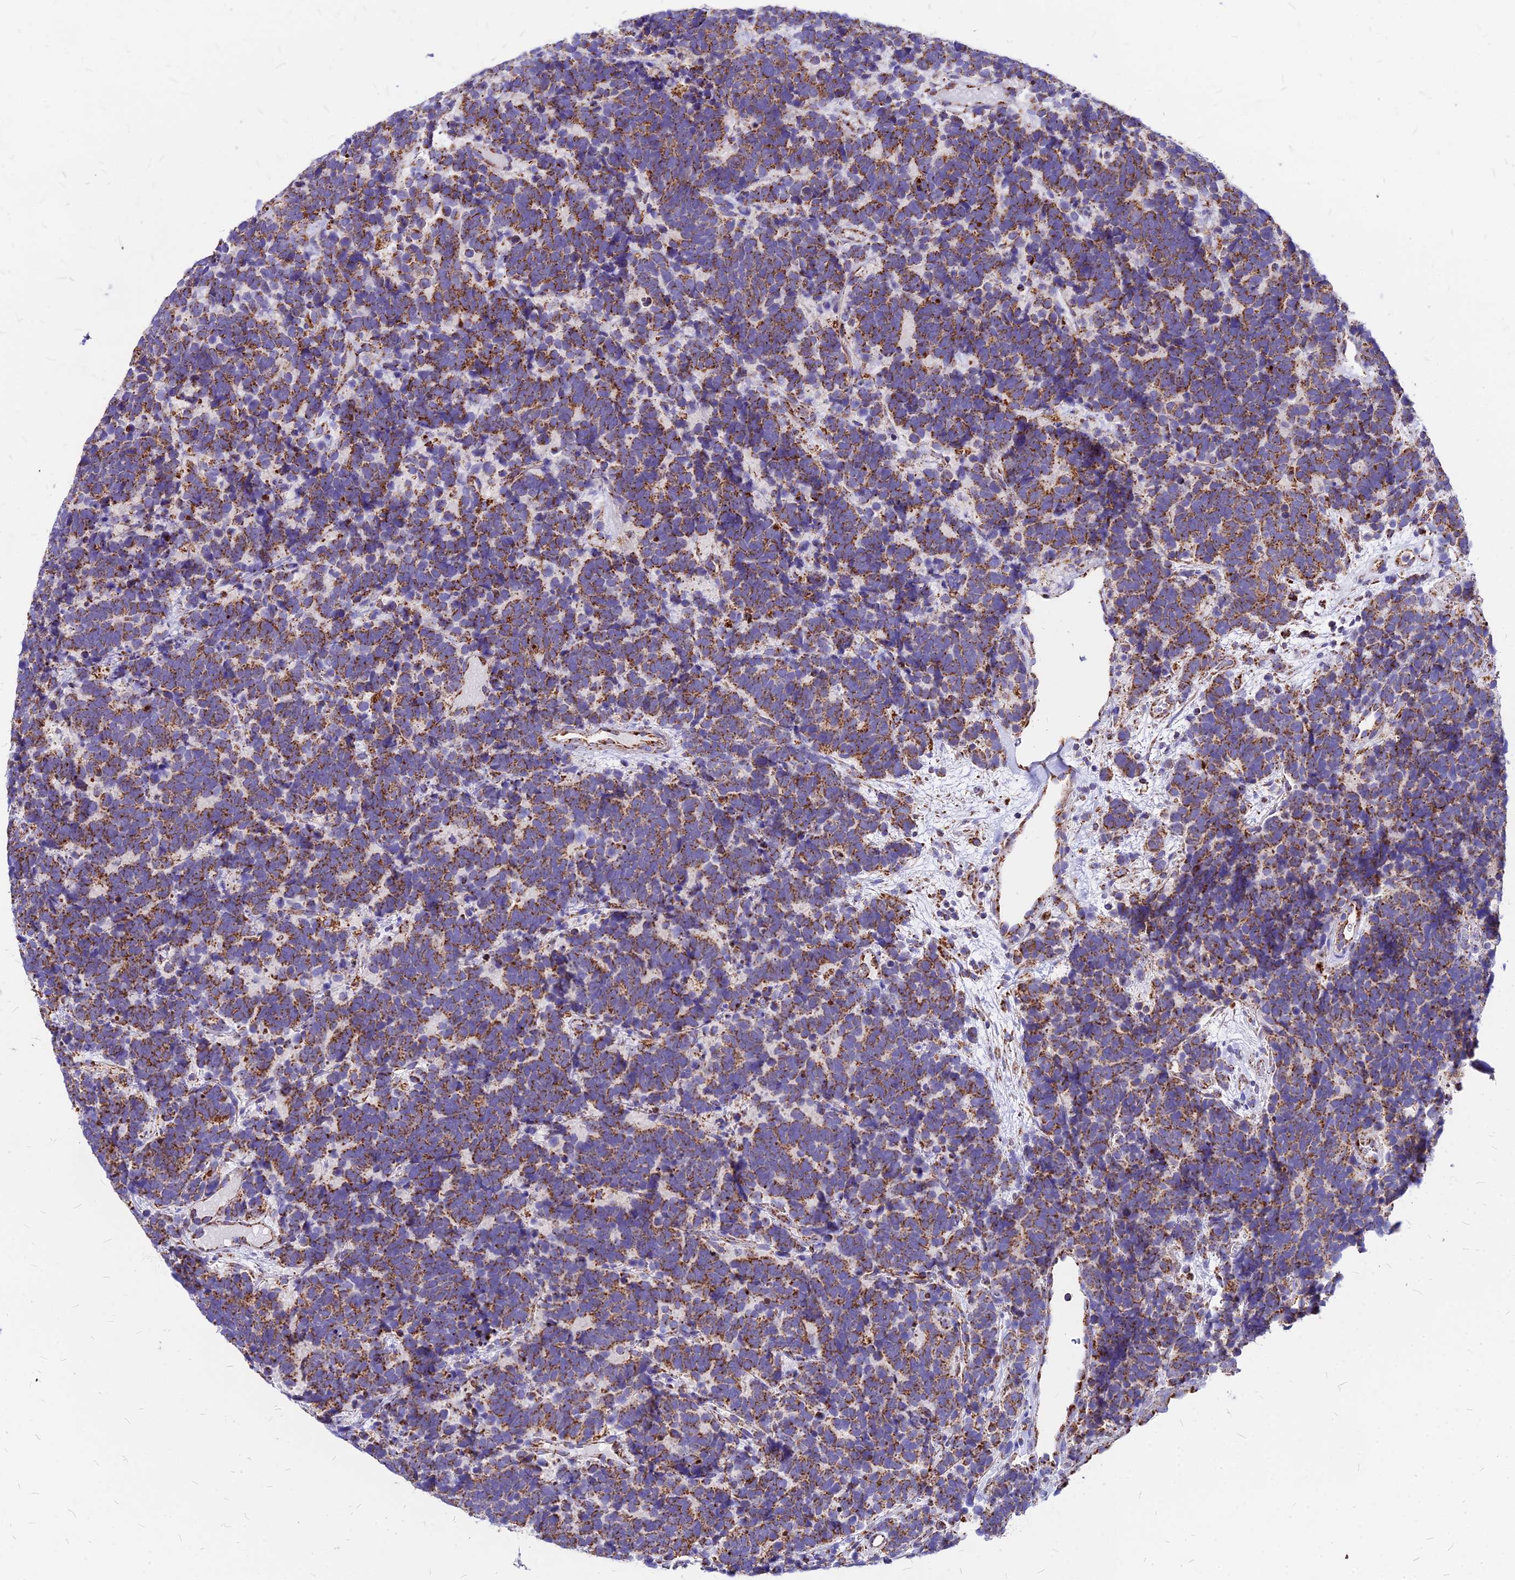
{"staining": {"intensity": "moderate", "quantity": ">75%", "location": "cytoplasmic/membranous"}, "tissue": "carcinoid", "cell_type": "Tumor cells", "image_type": "cancer", "snomed": [{"axis": "morphology", "description": "Carcinoma, NOS"}, {"axis": "morphology", "description": "Carcinoid, malignant, NOS"}, {"axis": "topography", "description": "Urinary bladder"}], "caption": "Carcinoid stained with immunohistochemistry exhibits moderate cytoplasmic/membranous expression in approximately >75% of tumor cells.", "gene": "DLD", "patient": {"sex": "male", "age": 57}}